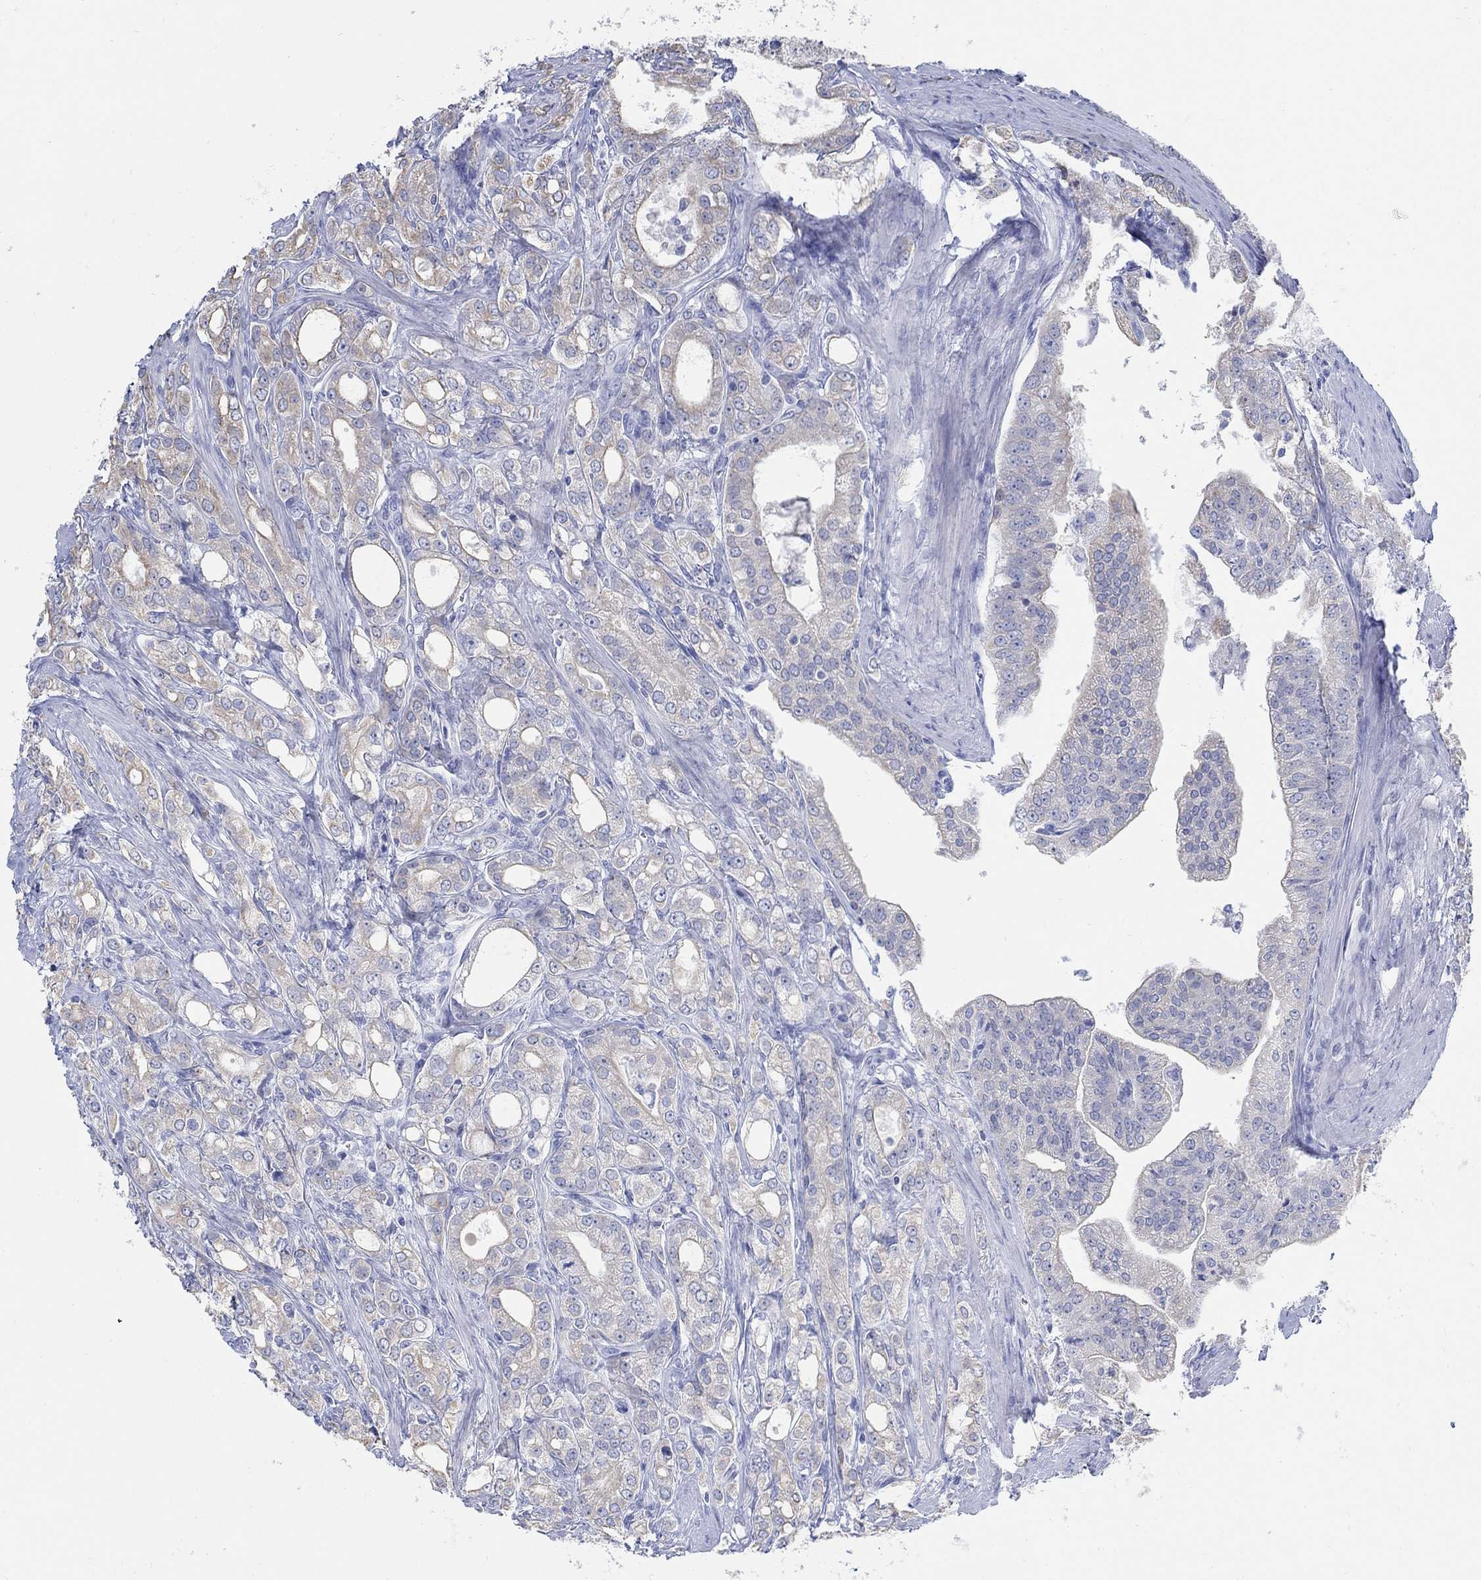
{"staining": {"intensity": "moderate", "quantity": "<25%", "location": "cytoplasmic/membranous"}, "tissue": "prostate cancer", "cell_type": "Tumor cells", "image_type": "cancer", "snomed": [{"axis": "morphology", "description": "Adenocarcinoma, NOS"}, {"axis": "morphology", "description": "Adenocarcinoma, High grade"}, {"axis": "topography", "description": "Prostate"}], "caption": "Prostate adenocarcinoma stained with DAB (3,3'-diaminobenzidine) immunohistochemistry (IHC) shows low levels of moderate cytoplasmic/membranous positivity in about <25% of tumor cells.", "gene": "AK8", "patient": {"sex": "male", "age": 70}}